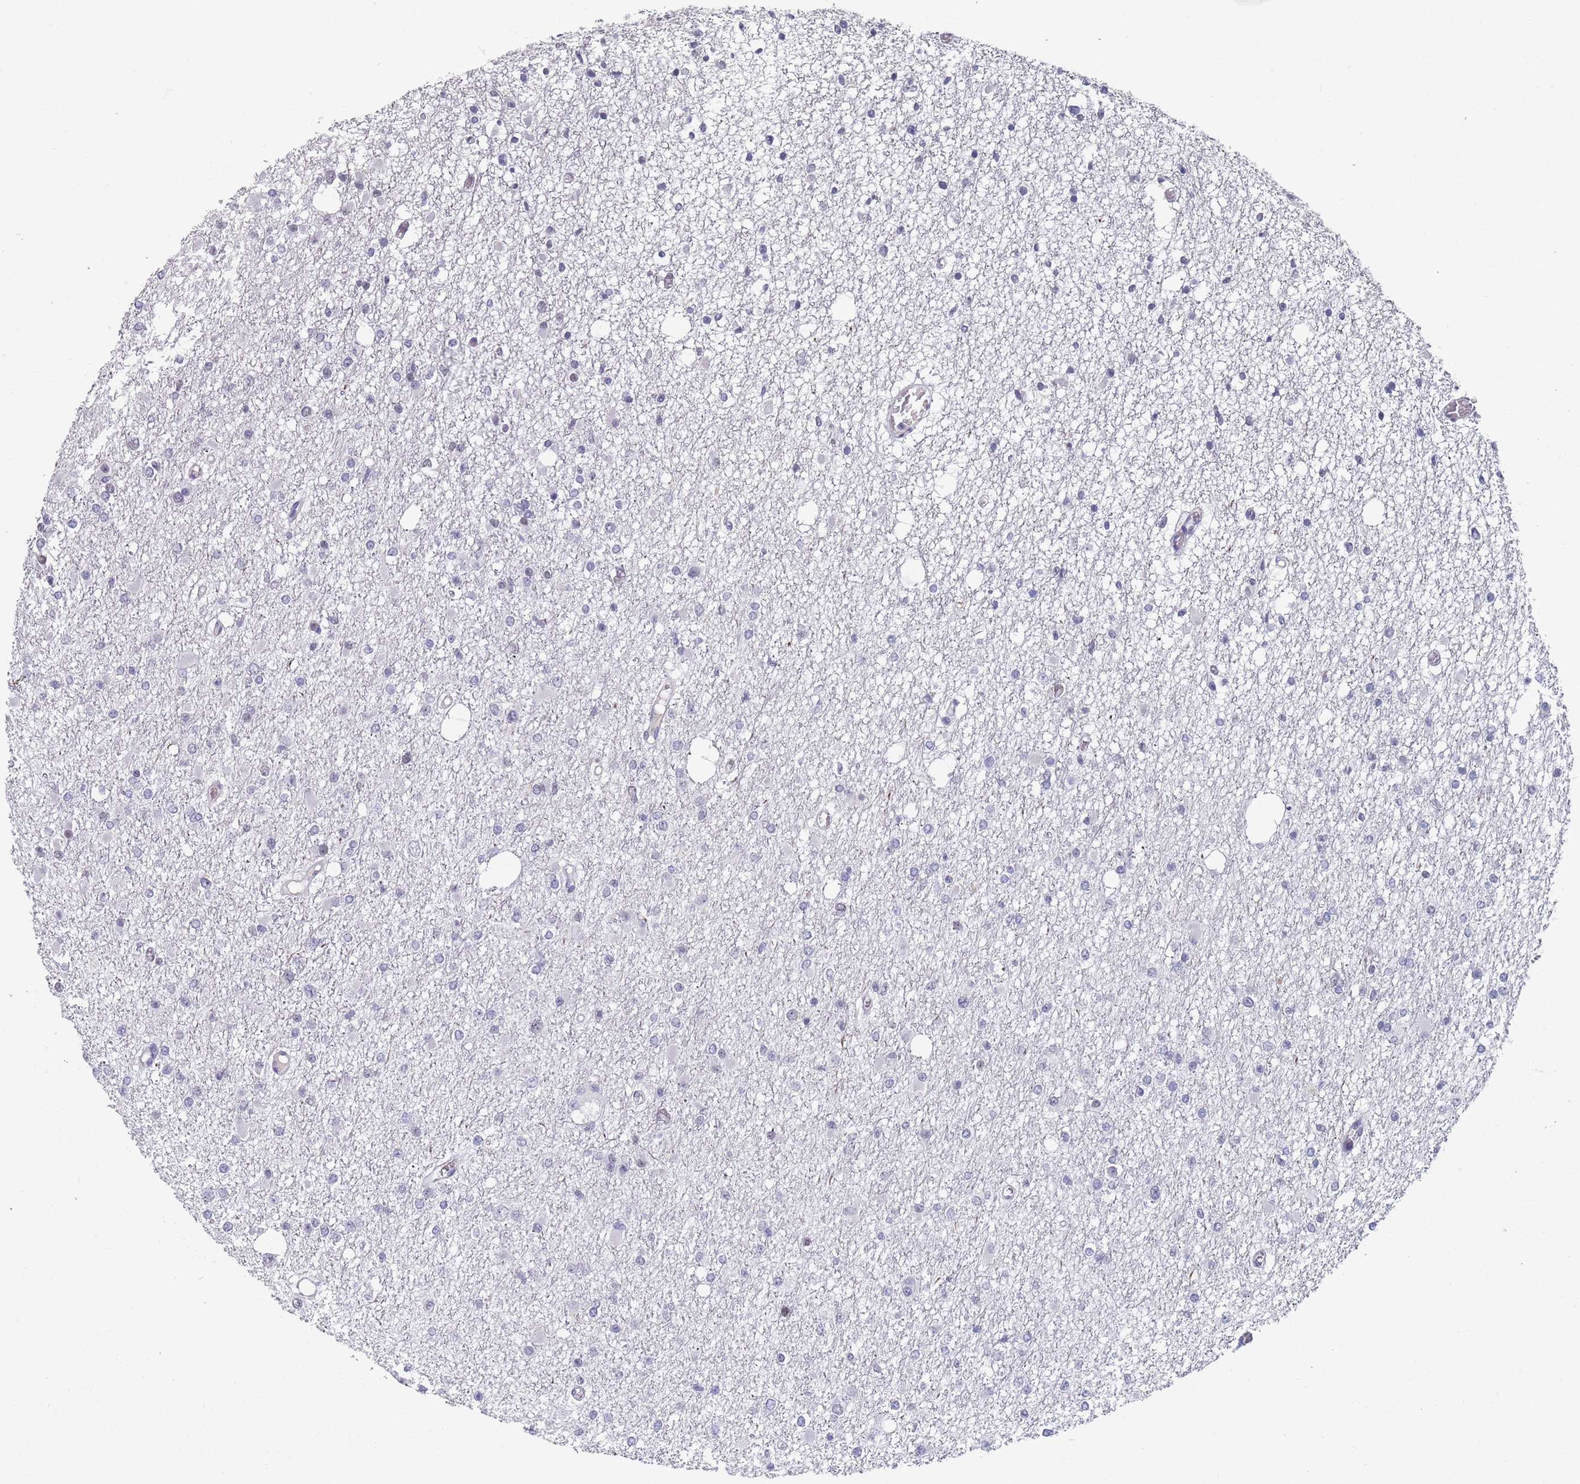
{"staining": {"intensity": "negative", "quantity": "none", "location": "none"}, "tissue": "glioma", "cell_type": "Tumor cells", "image_type": "cancer", "snomed": [{"axis": "morphology", "description": "Glioma, malignant, Low grade"}, {"axis": "topography", "description": "Brain"}], "caption": "DAB immunohistochemical staining of human glioma displays no significant positivity in tumor cells. The staining was performed using DAB to visualize the protein expression in brown, while the nuclei were stained in blue with hematoxylin (Magnification: 20x).", "gene": "SAMD1", "patient": {"sex": "female", "age": 22}}